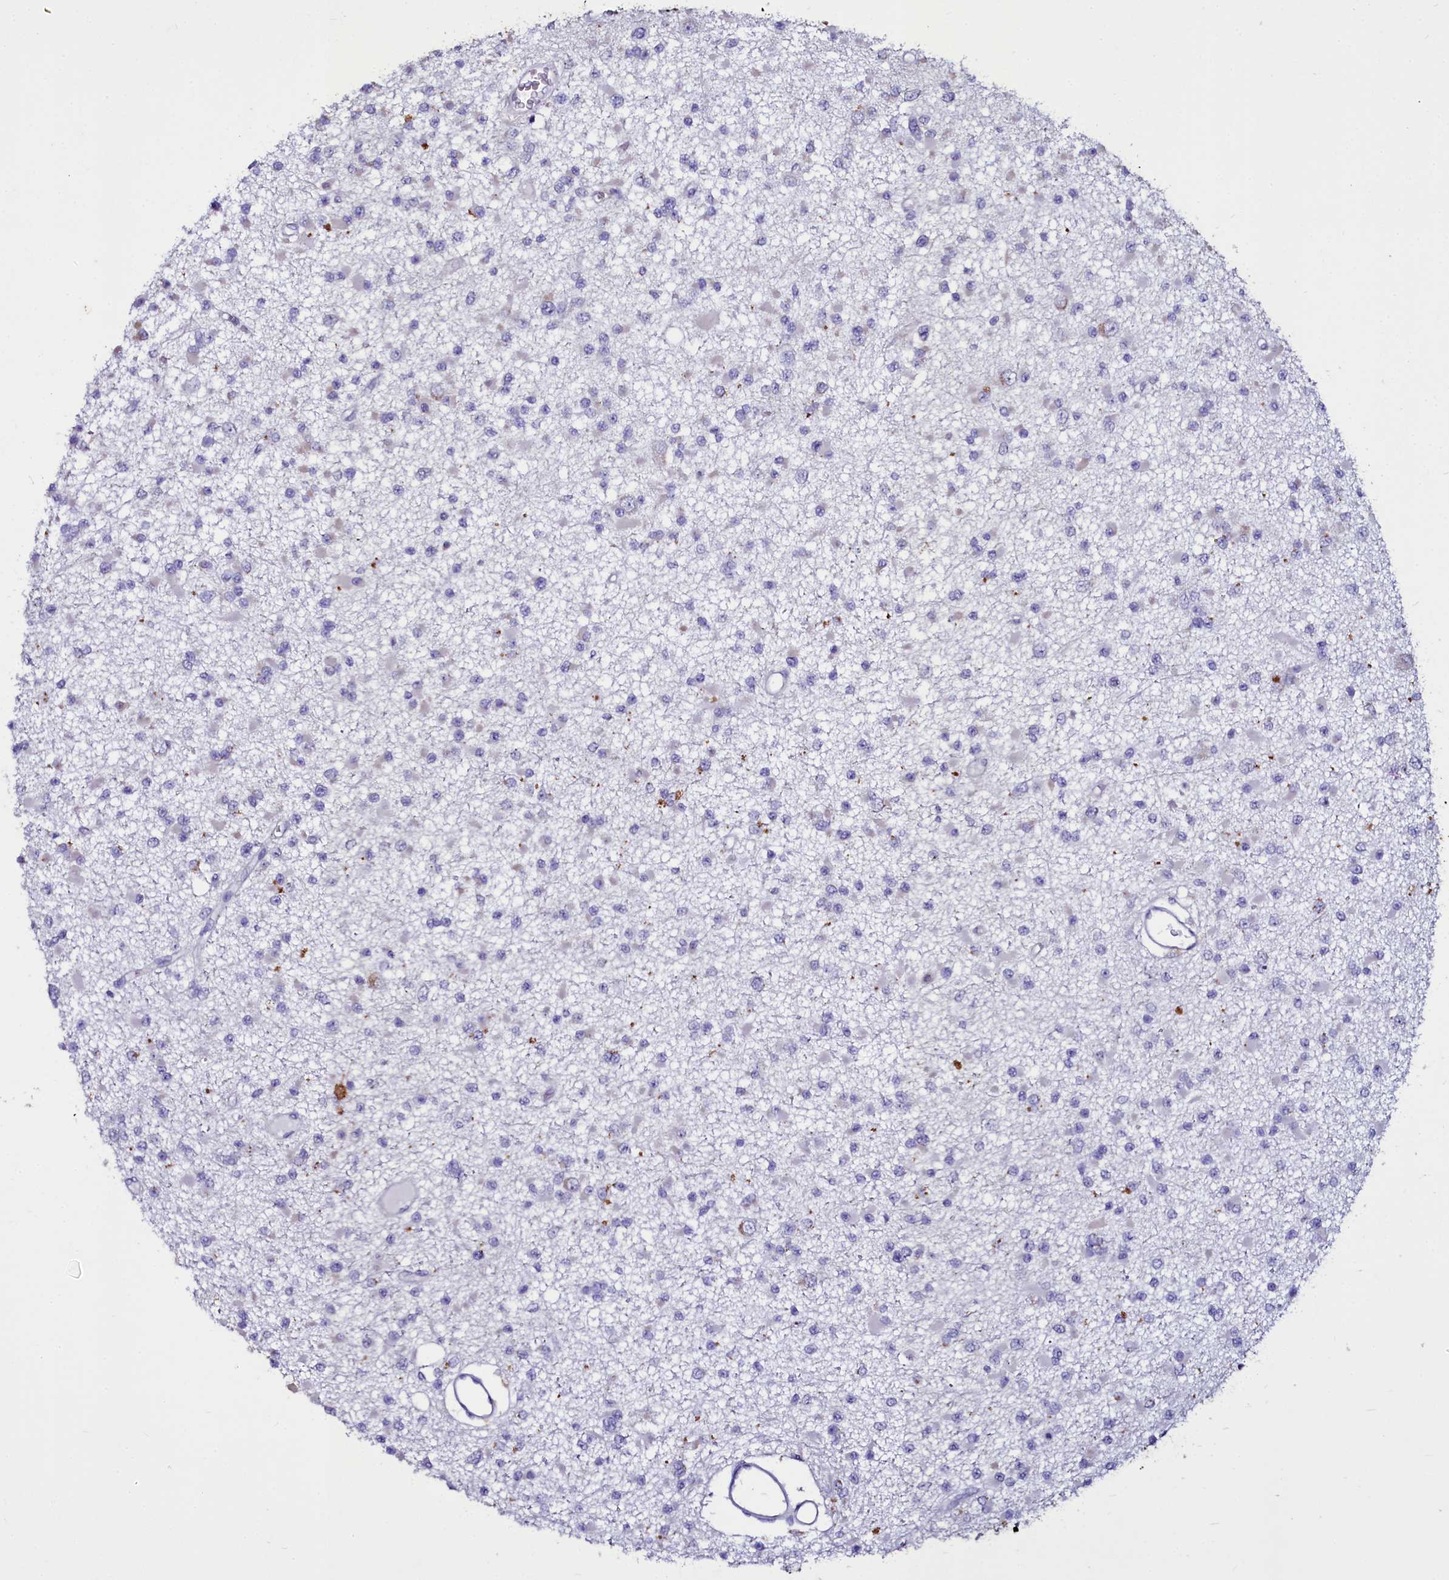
{"staining": {"intensity": "negative", "quantity": "none", "location": "none"}, "tissue": "glioma", "cell_type": "Tumor cells", "image_type": "cancer", "snomed": [{"axis": "morphology", "description": "Glioma, malignant, Low grade"}, {"axis": "topography", "description": "Brain"}], "caption": "Protein analysis of glioma displays no significant staining in tumor cells.", "gene": "SELENOT", "patient": {"sex": "female", "age": 22}}